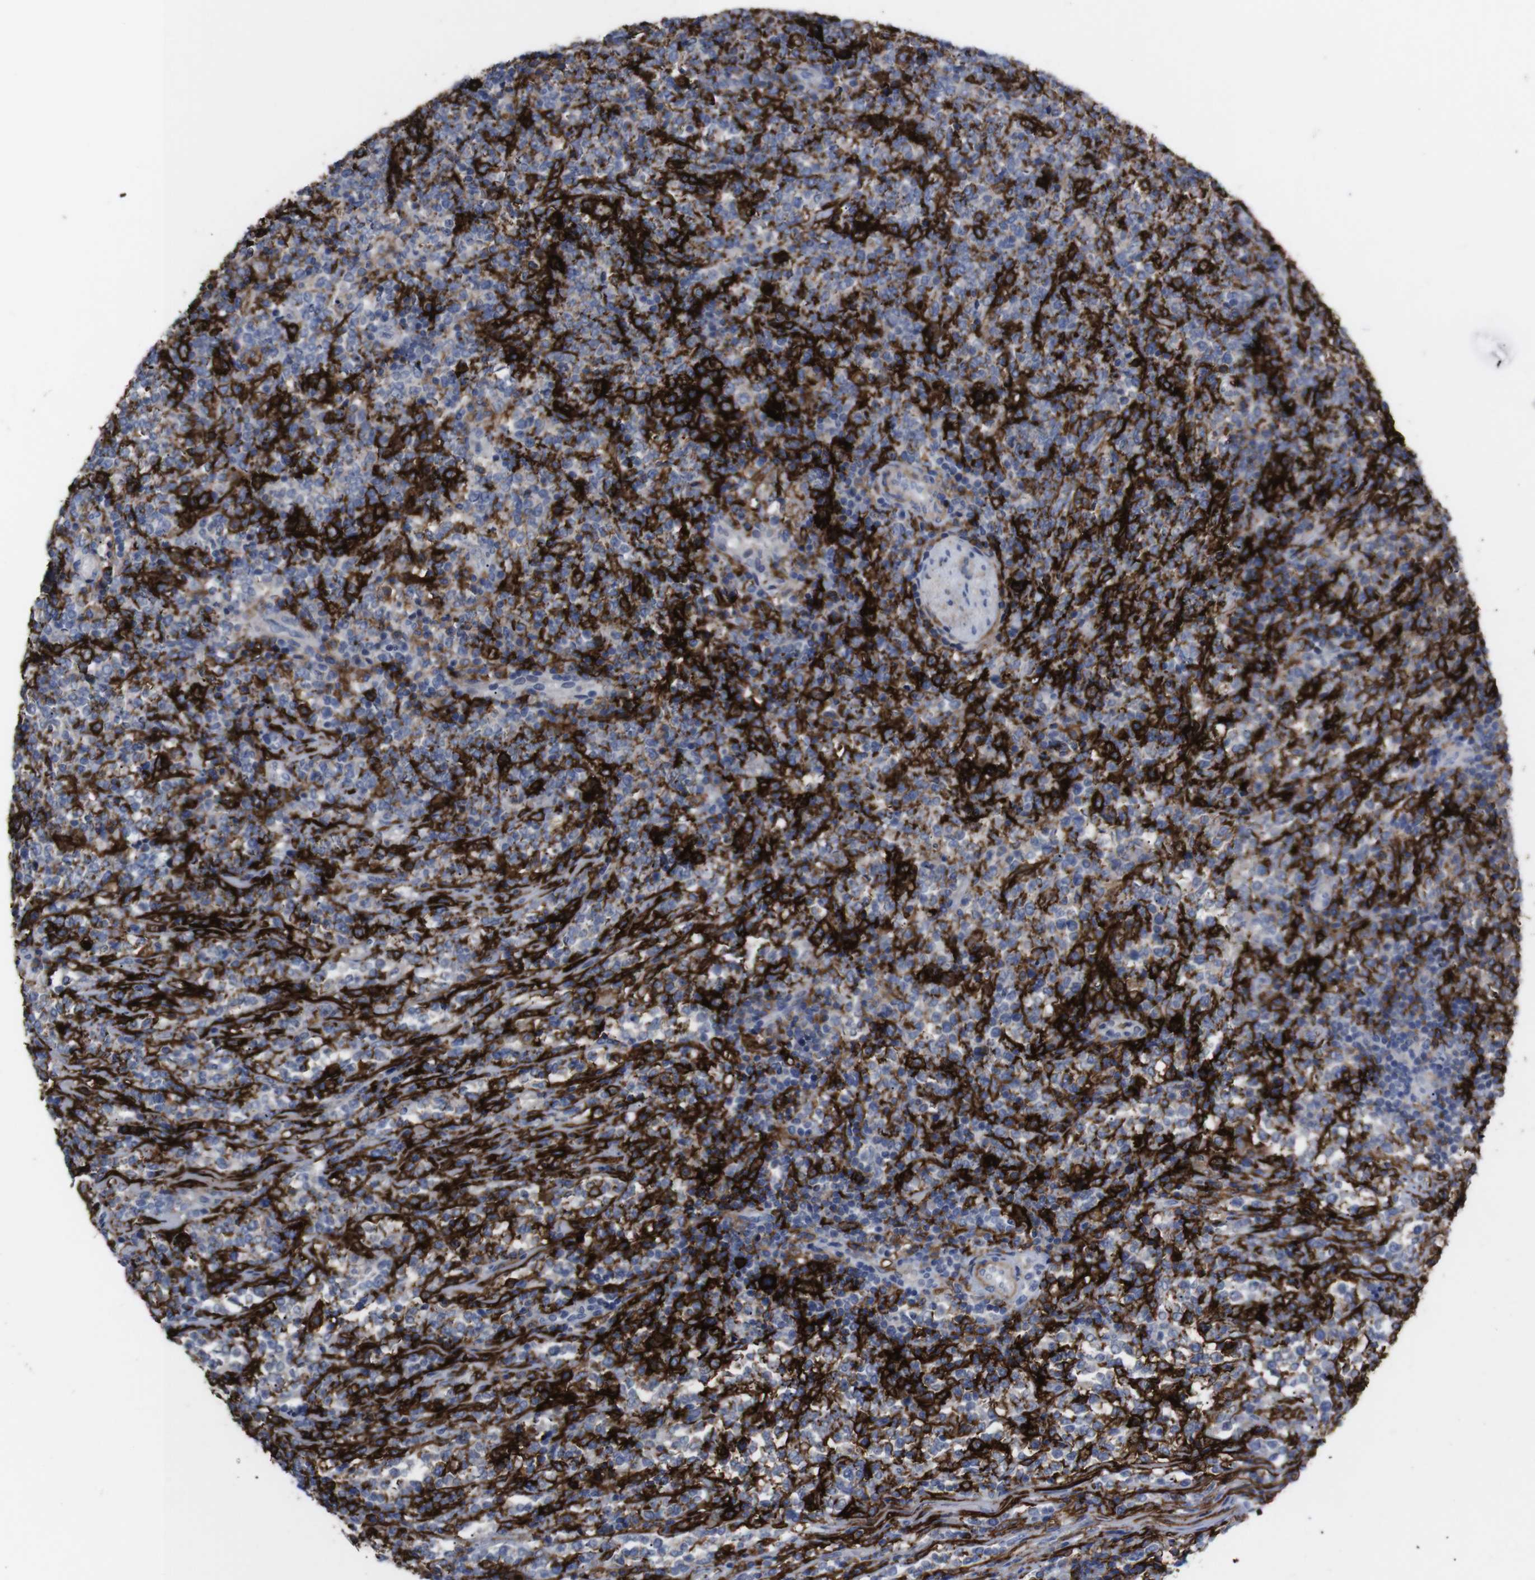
{"staining": {"intensity": "negative", "quantity": "none", "location": "none"}, "tissue": "lymphoma", "cell_type": "Tumor cells", "image_type": "cancer", "snomed": [{"axis": "morphology", "description": "Malignant lymphoma, non-Hodgkin's type, High grade"}, {"axis": "topography", "description": "Soft tissue"}], "caption": "The immunohistochemistry micrograph has no significant staining in tumor cells of high-grade malignant lymphoma, non-Hodgkin's type tissue.", "gene": "C5AR1", "patient": {"sex": "male", "age": 18}}